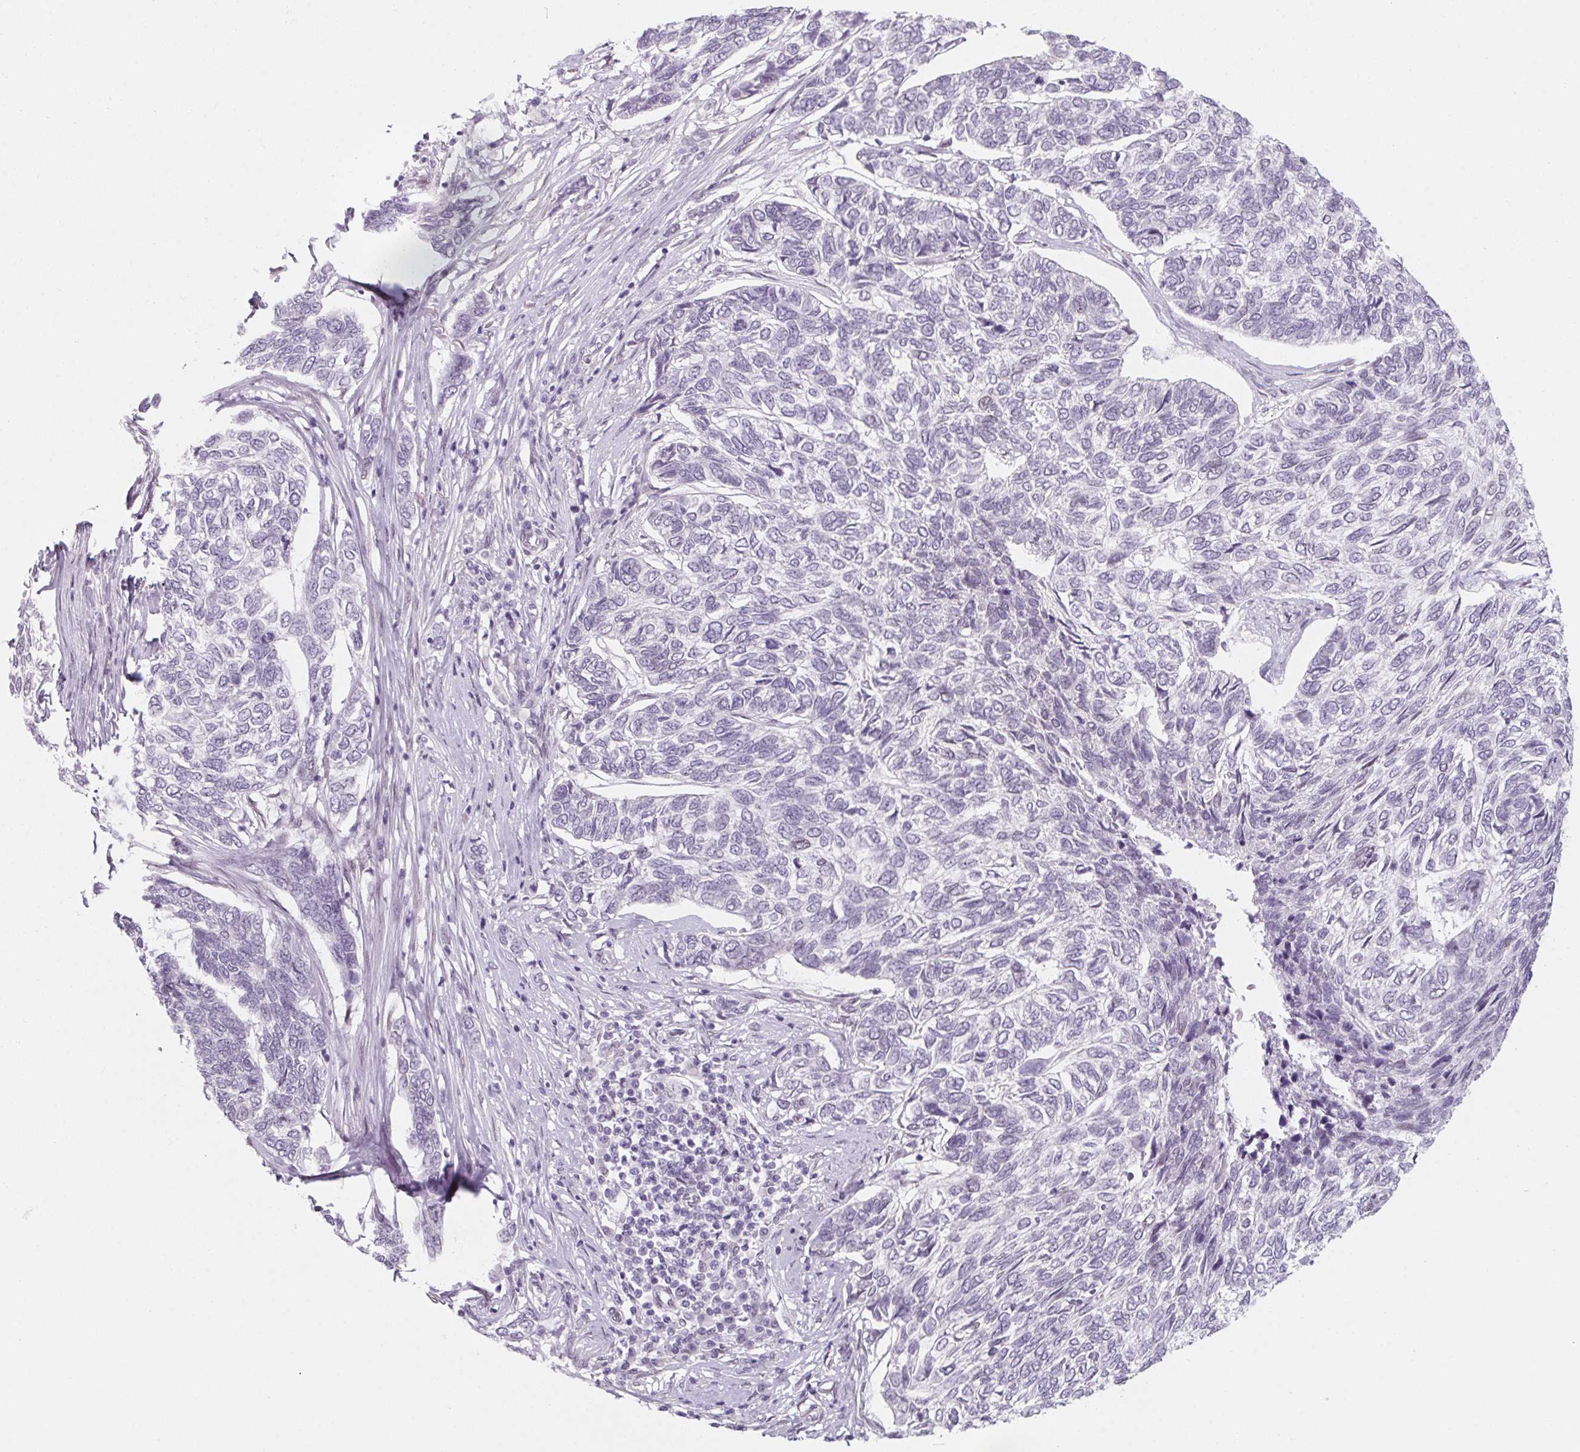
{"staining": {"intensity": "negative", "quantity": "none", "location": "none"}, "tissue": "skin cancer", "cell_type": "Tumor cells", "image_type": "cancer", "snomed": [{"axis": "morphology", "description": "Basal cell carcinoma"}, {"axis": "topography", "description": "Skin"}], "caption": "Tumor cells show no significant protein positivity in basal cell carcinoma (skin).", "gene": "KCNQ2", "patient": {"sex": "female", "age": 65}}